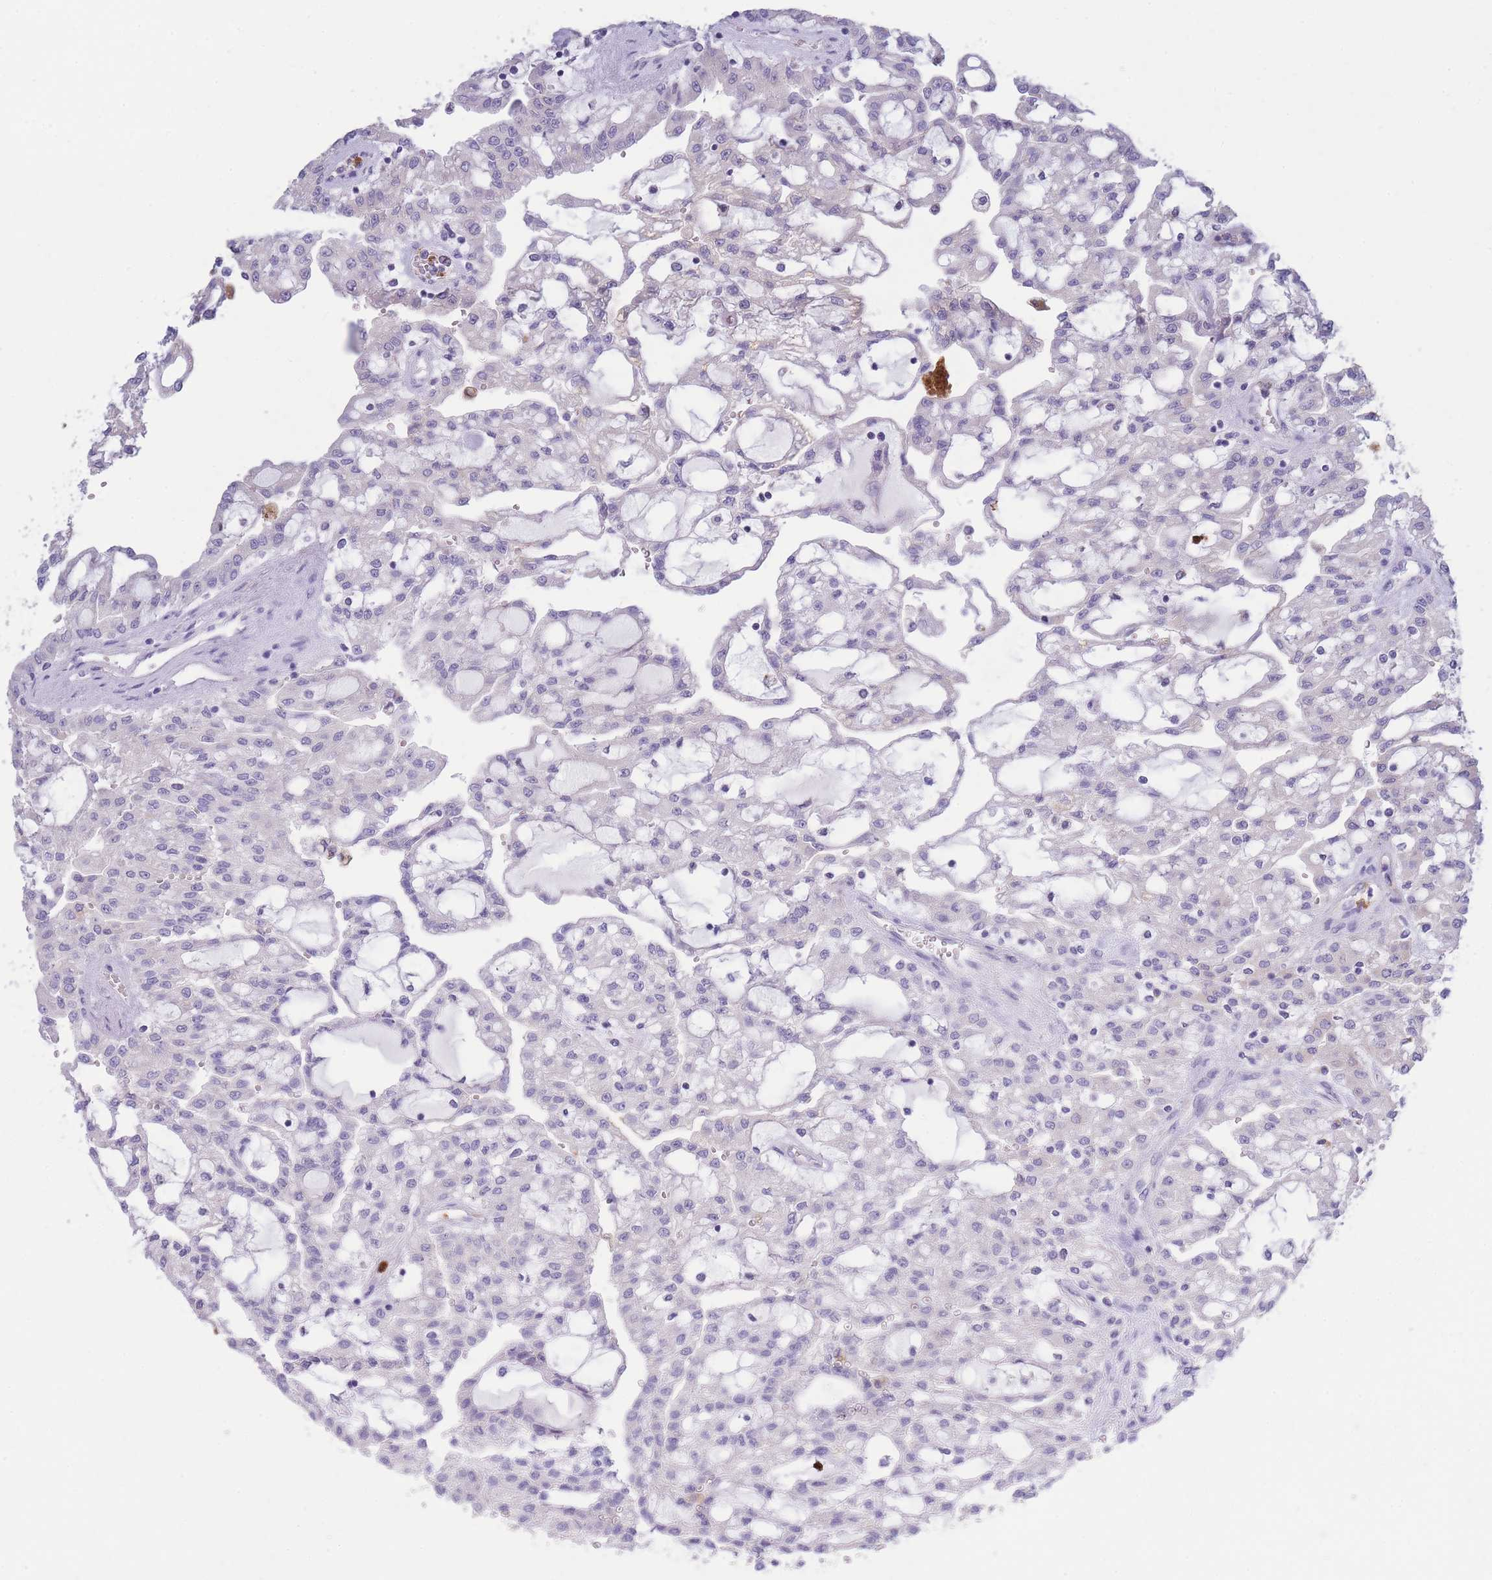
{"staining": {"intensity": "negative", "quantity": "none", "location": "none"}, "tissue": "renal cancer", "cell_type": "Tumor cells", "image_type": "cancer", "snomed": [{"axis": "morphology", "description": "Adenocarcinoma, NOS"}, {"axis": "topography", "description": "Kidney"}], "caption": "High power microscopy image of an immunohistochemistry micrograph of renal cancer (adenocarcinoma), revealing no significant positivity in tumor cells. (Brightfield microscopy of DAB immunohistochemistry at high magnification).", "gene": "CENPM", "patient": {"sex": "male", "age": 63}}